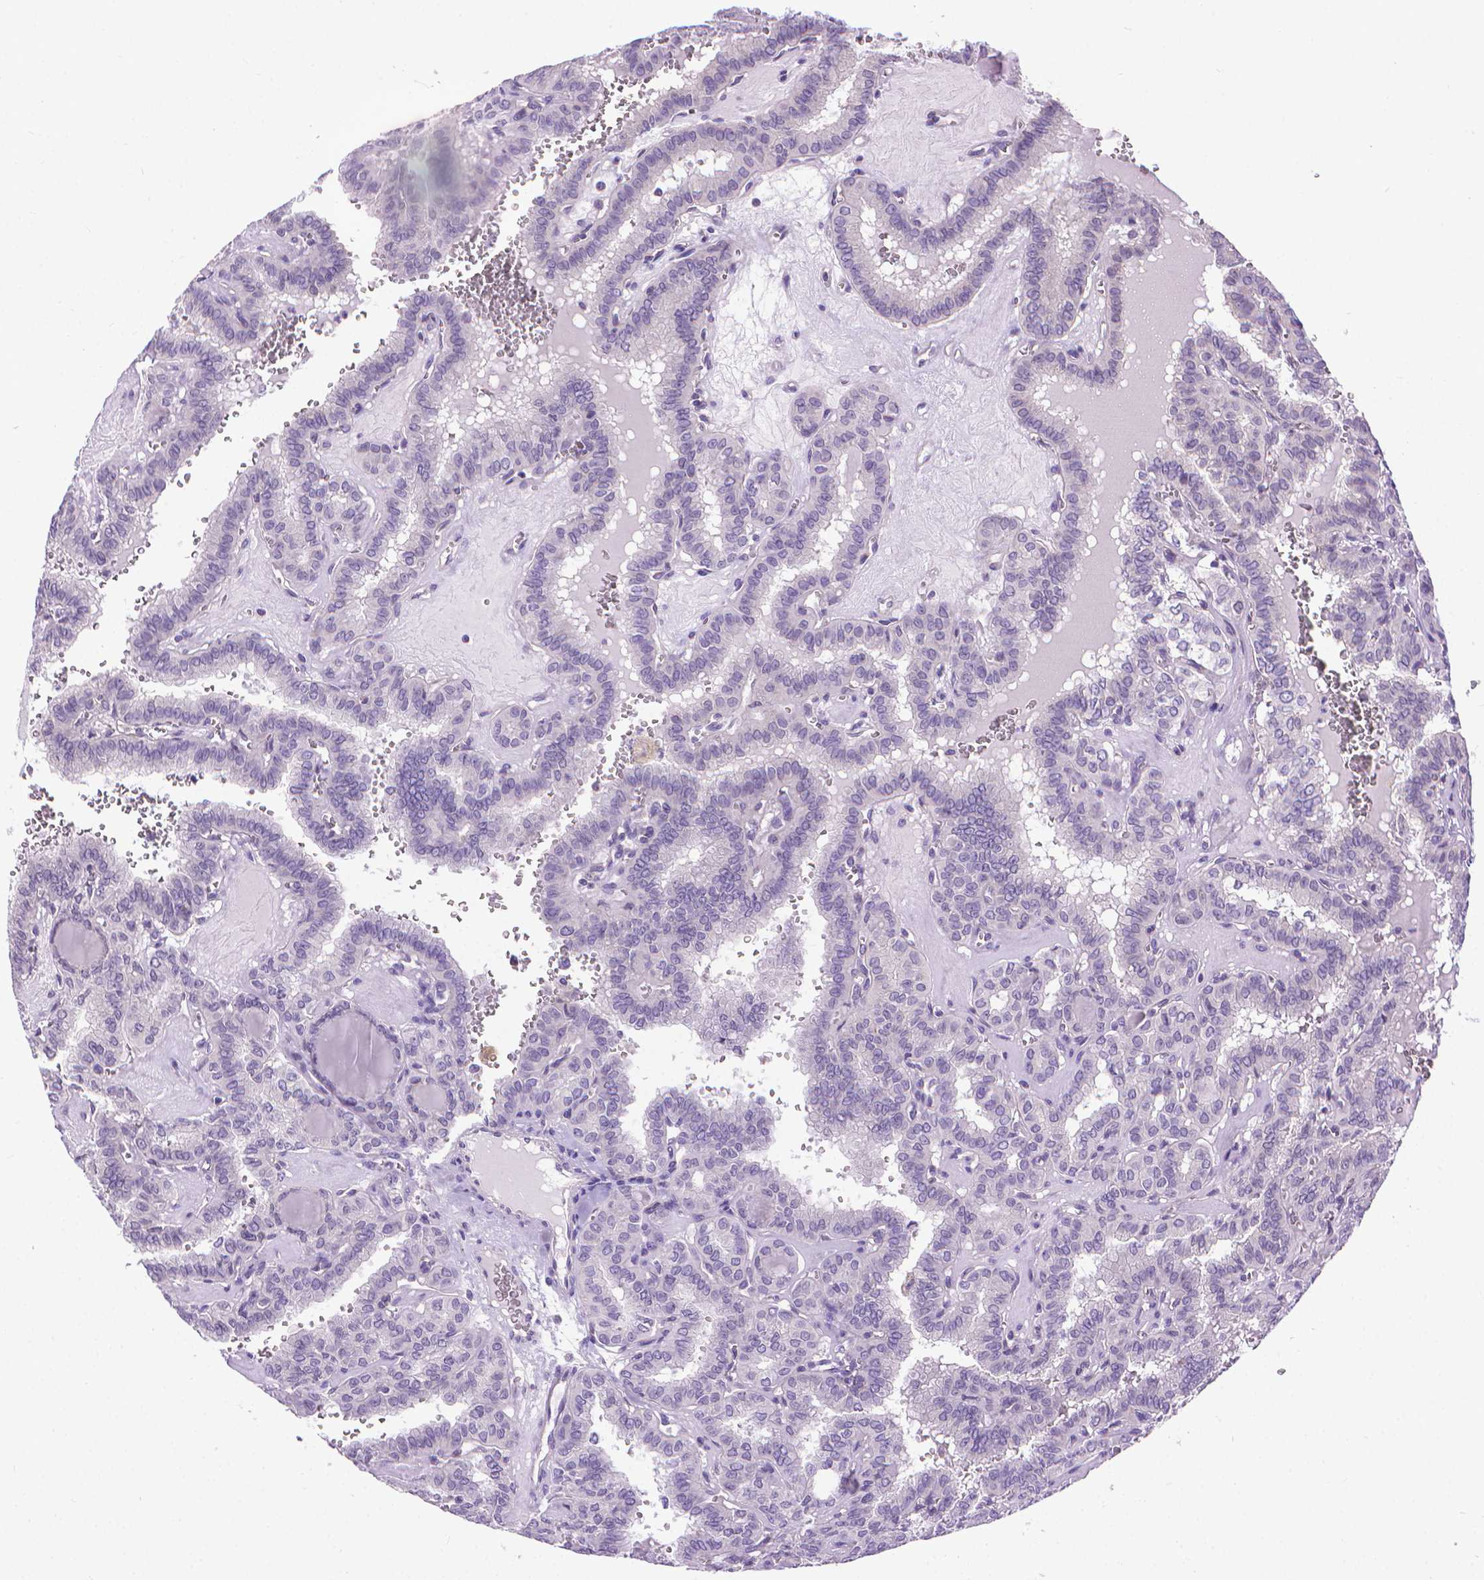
{"staining": {"intensity": "negative", "quantity": "none", "location": "none"}, "tissue": "thyroid cancer", "cell_type": "Tumor cells", "image_type": "cancer", "snomed": [{"axis": "morphology", "description": "Papillary adenocarcinoma, NOS"}, {"axis": "topography", "description": "Thyroid gland"}], "caption": "Immunohistochemistry (IHC) histopathology image of papillary adenocarcinoma (thyroid) stained for a protein (brown), which reveals no expression in tumor cells.", "gene": "SYN1", "patient": {"sex": "female", "age": 41}}